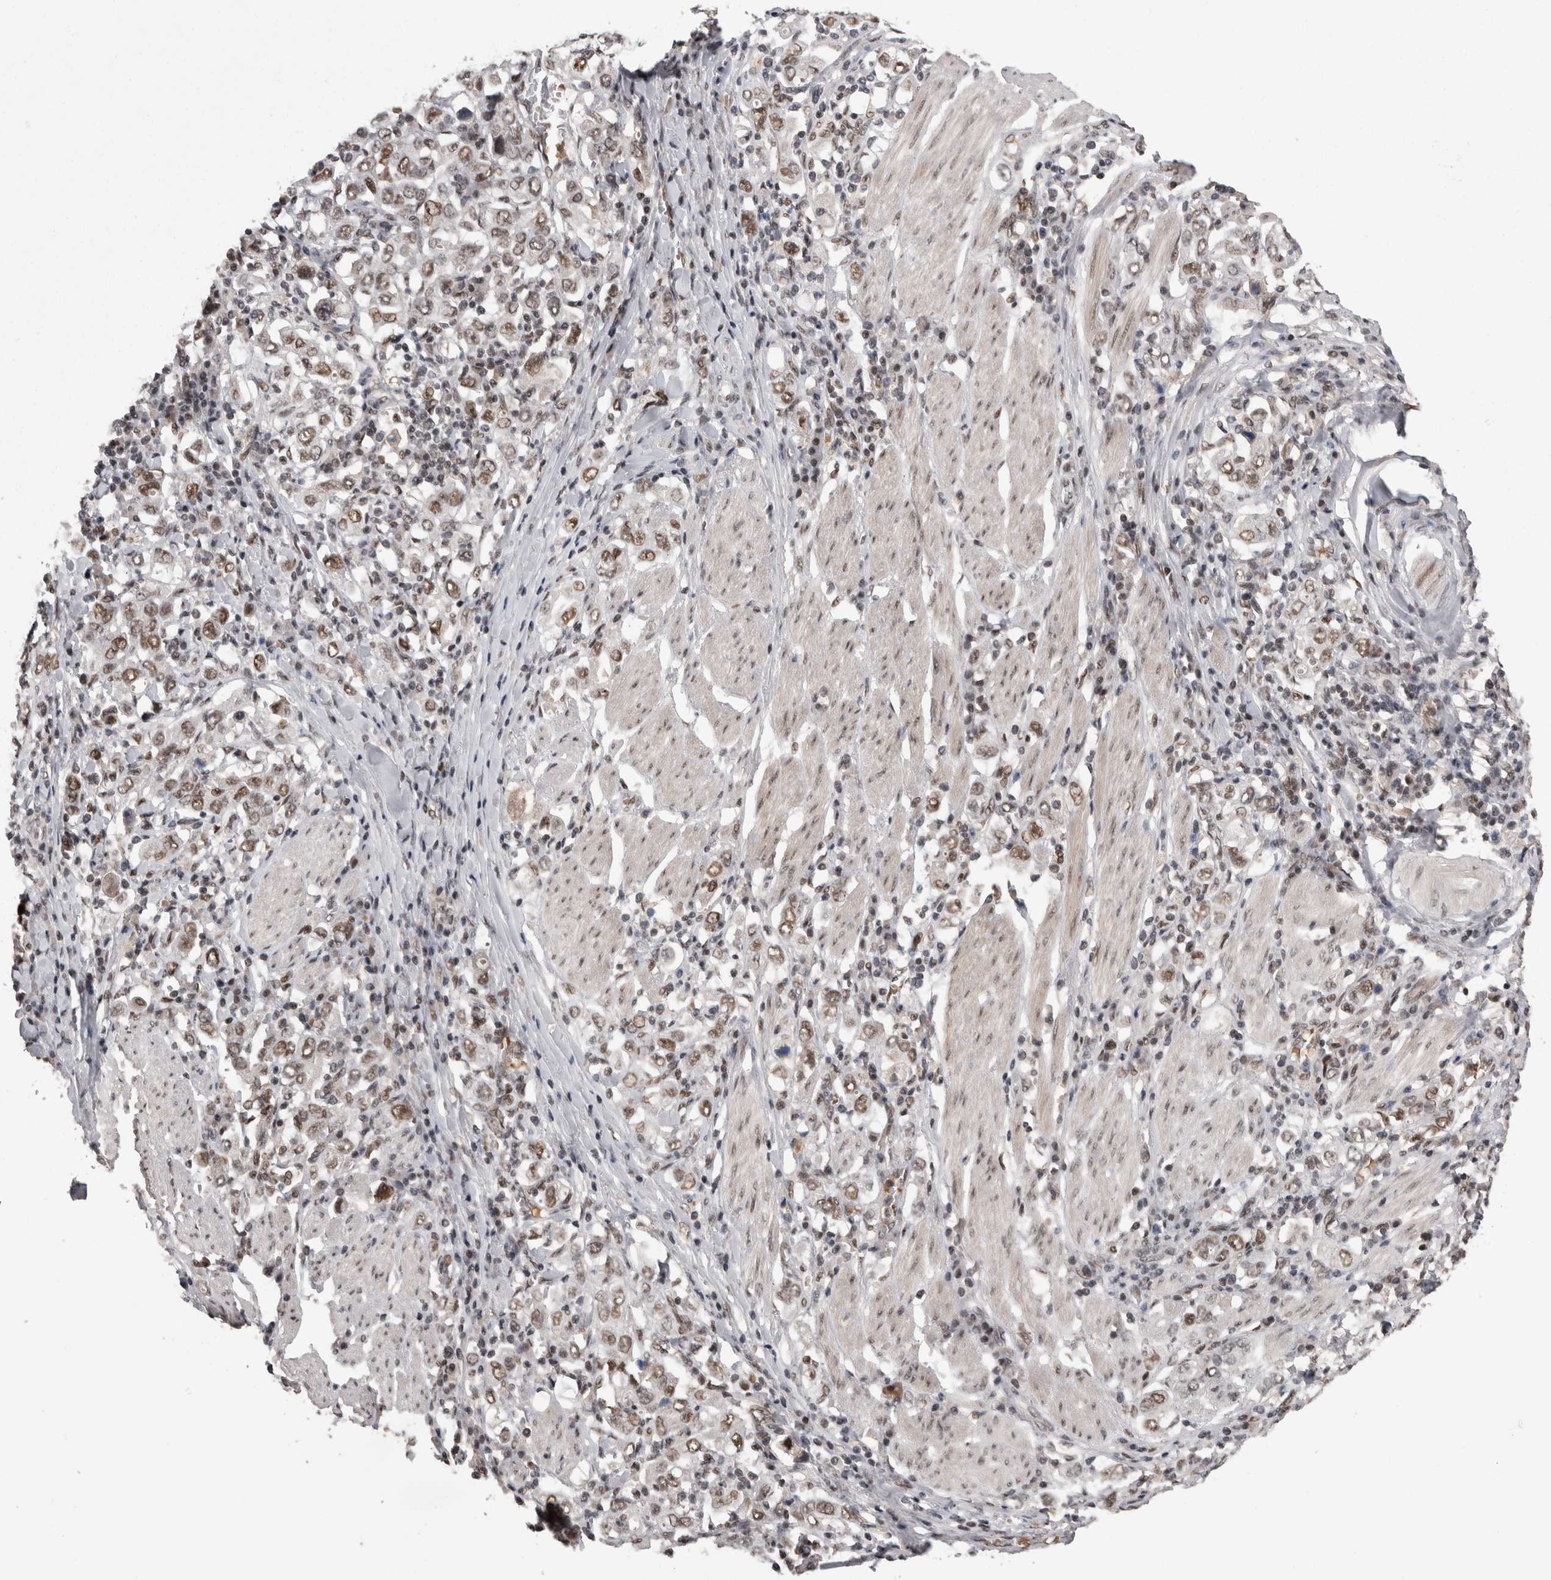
{"staining": {"intensity": "moderate", "quantity": ">75%", "location": "nuclear"}, "tissue": "stomach cancer", "cell_type": "Tumor cells", "image_type": "cancer", "snomed": [{"axis": "morphology", "description": "Adenocarcinoma, NOS"}, {"axis": "topography", "description": "Stomach, upper"}], "caption": "This micrograph reveals stomach adenocarcinoma stained with immunohistochemistry (IHC) to label a protein in brown. The nuclear of tumor cells show moderate positivity for the protein. Nuclei are counter-stained blue.", "gene": "DMTF1", "patient": {"sex": "male", "age": 62}}